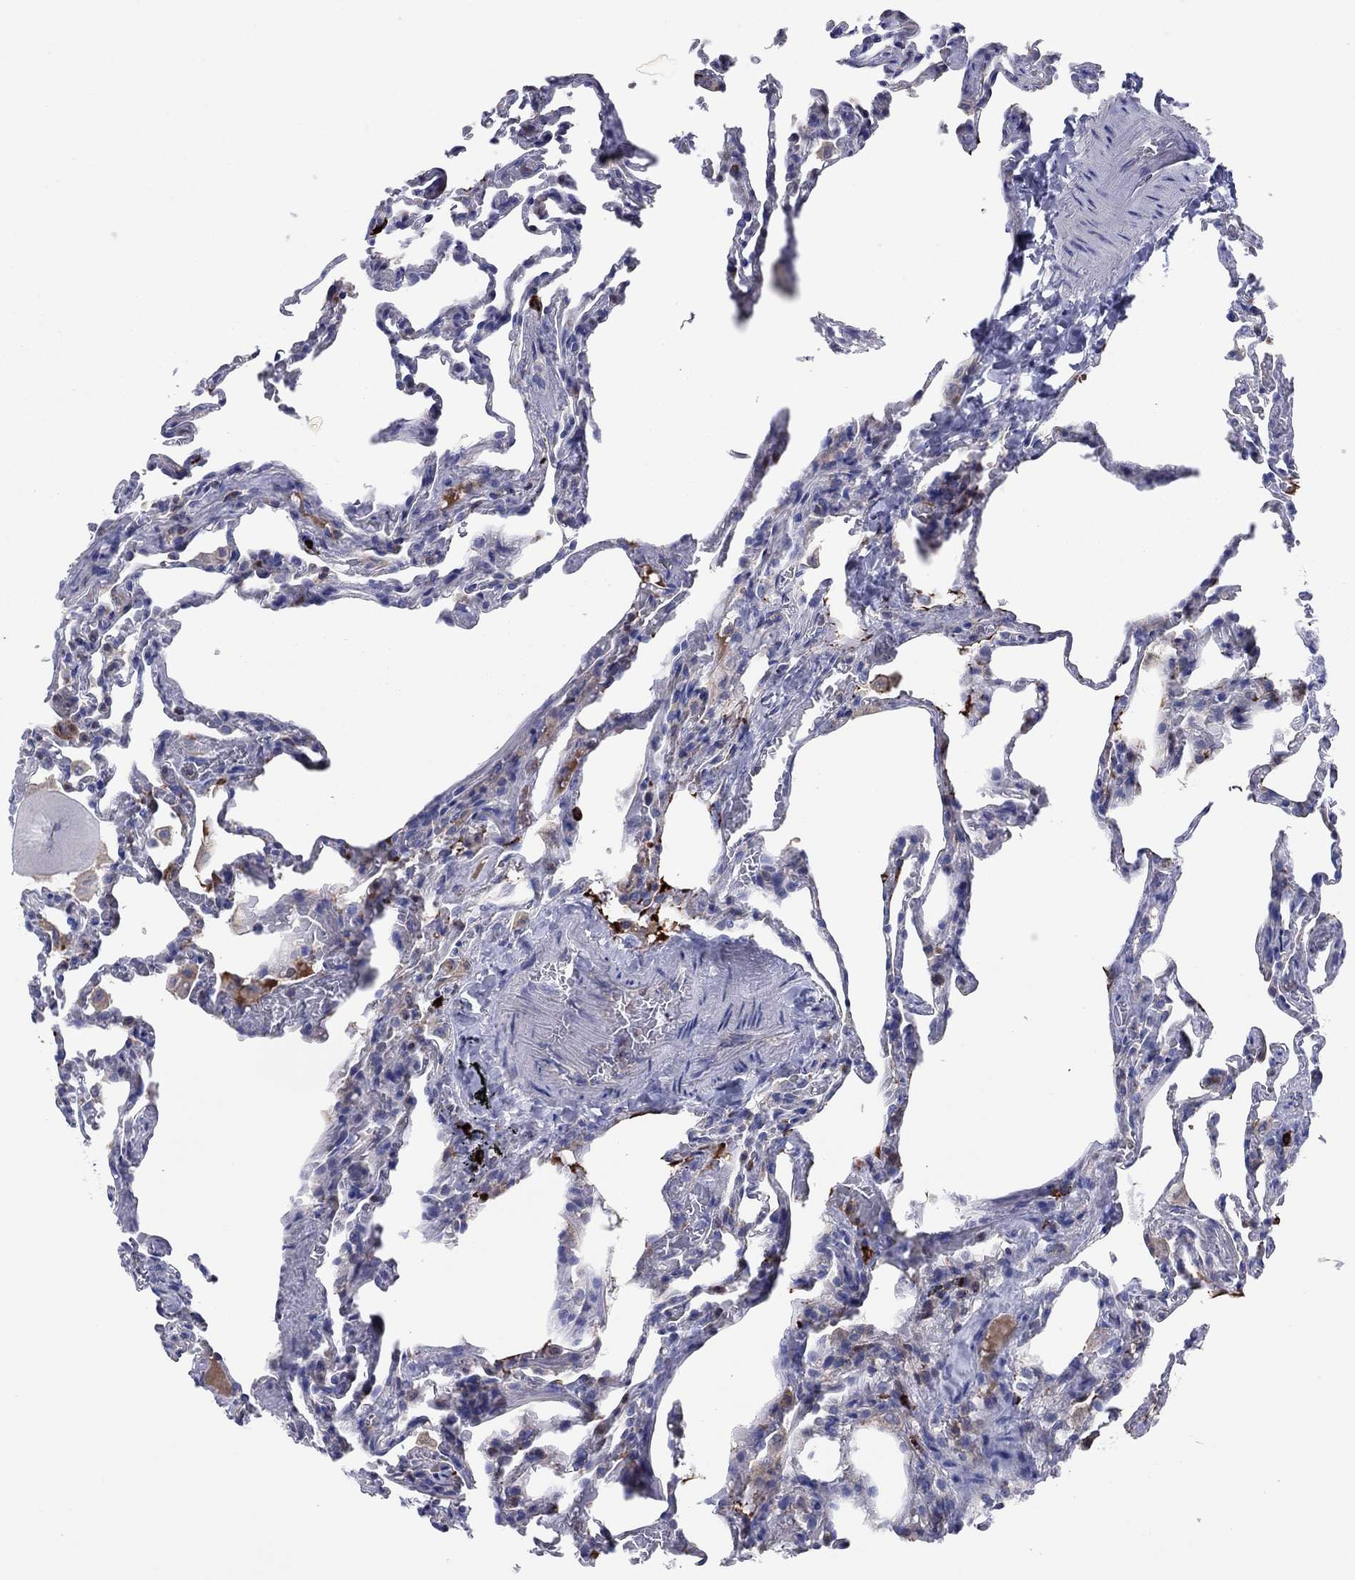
{"staining": {"intensity": "negative", "quantity": "none", "location": "none"}, "tissue": "lung", "cell_type": "Alveolar cells", "image_type": "normal", "snomed": [{"axis": "morphology", "description": "Normal tissue, NOS"}, {"axis": "topography", "description": "Lung"}], "caption": "Immunohistochemistry micrograph of normal lung: human lung stained with DAB reveals no significant protein positivity in alveolar cells.", "gene": "PVR", "patient": {"sex": "female", "age": 43}}